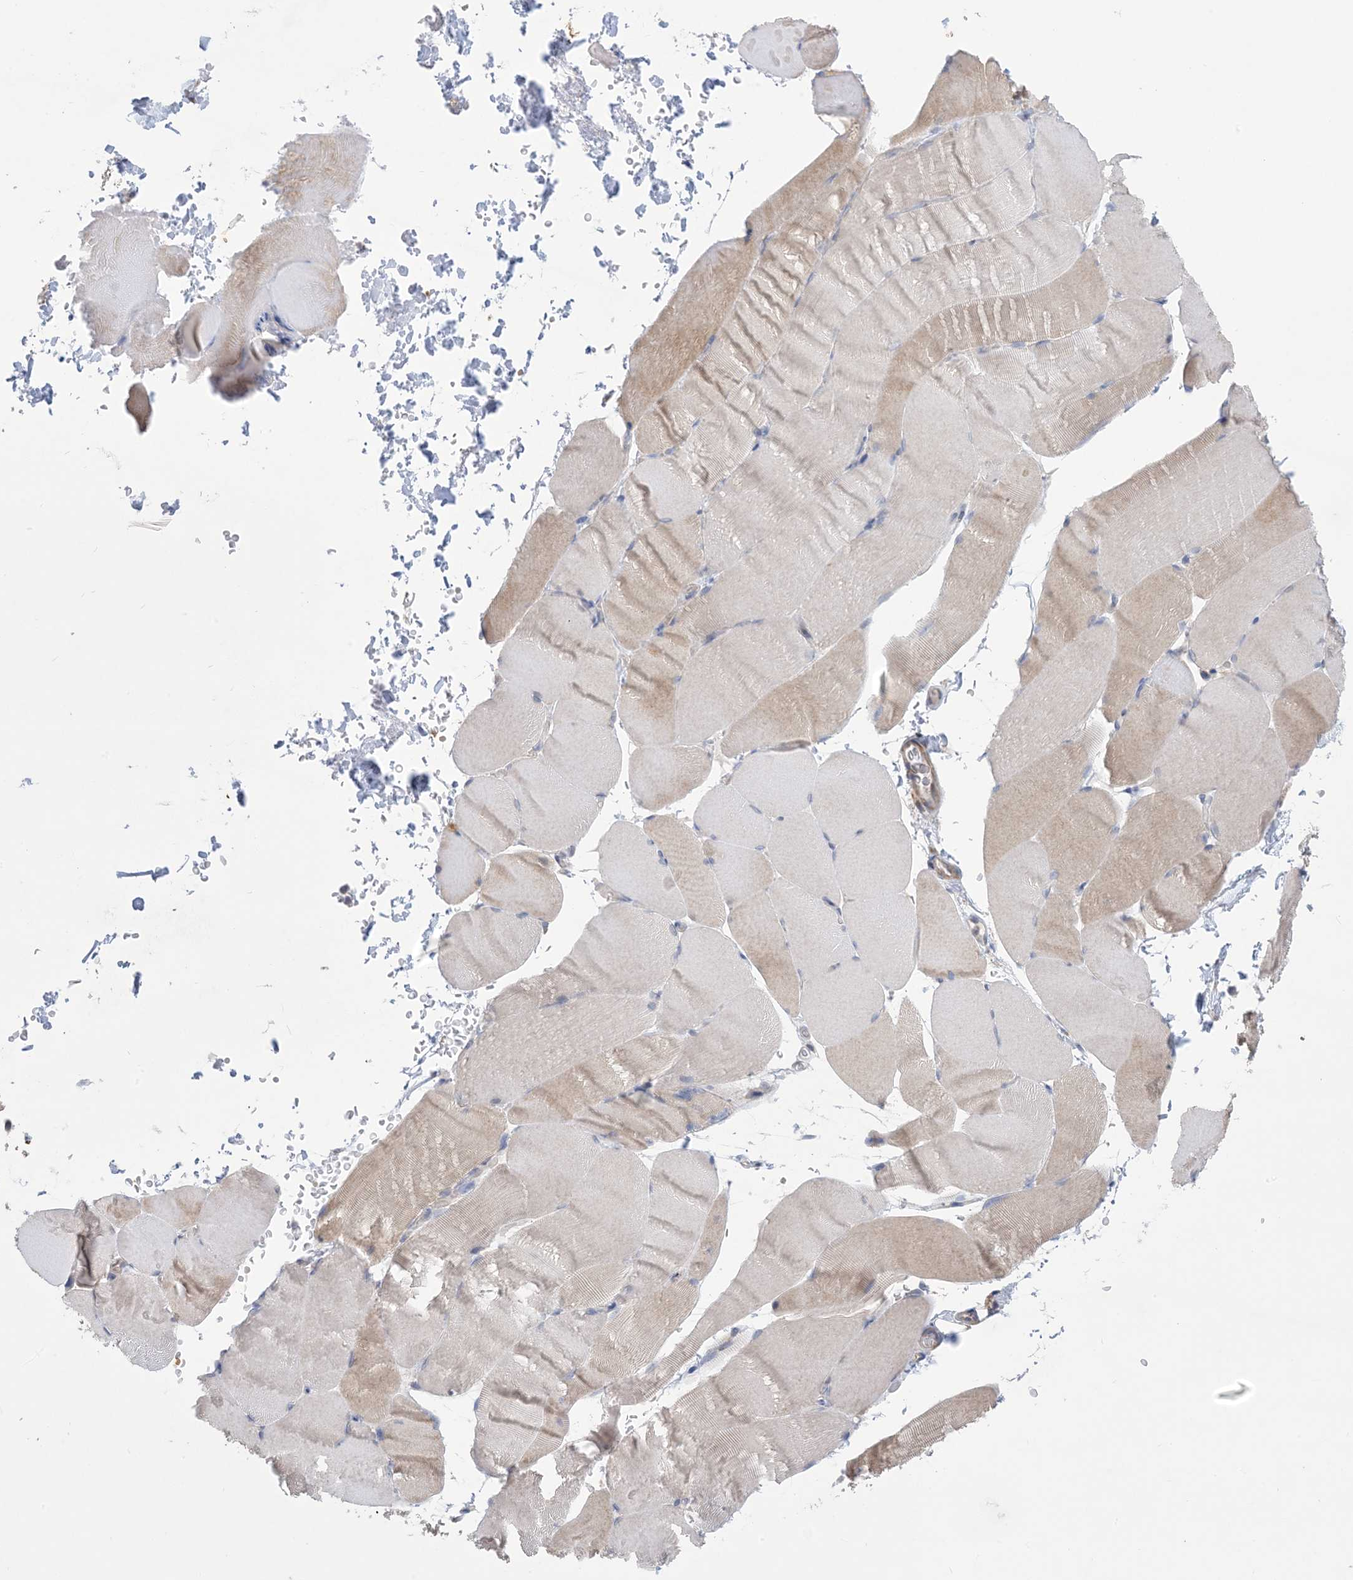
{"staining": {"intensity": "weak", "quantity": "<25%", "location": "cytoplasmic/membranous"}, "tissue": "skeletal muscle", "cell_type": "Myocytes", "image_type": "normal", "snomed": [{"axis": "morphology", "description": "Normal tissue, NOS"}, {"axis": "topography", "description": "Skeletal muscle"}, {"axis": "topography", "description": "Parathyroid gland"}], "caption": "A micrograph of human skeletal muscle is negative for staining in myocytes. (DAB (3,3'-diaminobenzidine) immunohistochemistry (IHC) visualized using brightfield microscopy, high magnification).", "gene": "CLEC16A", "patient": {"sex": "female", "age": 37}}